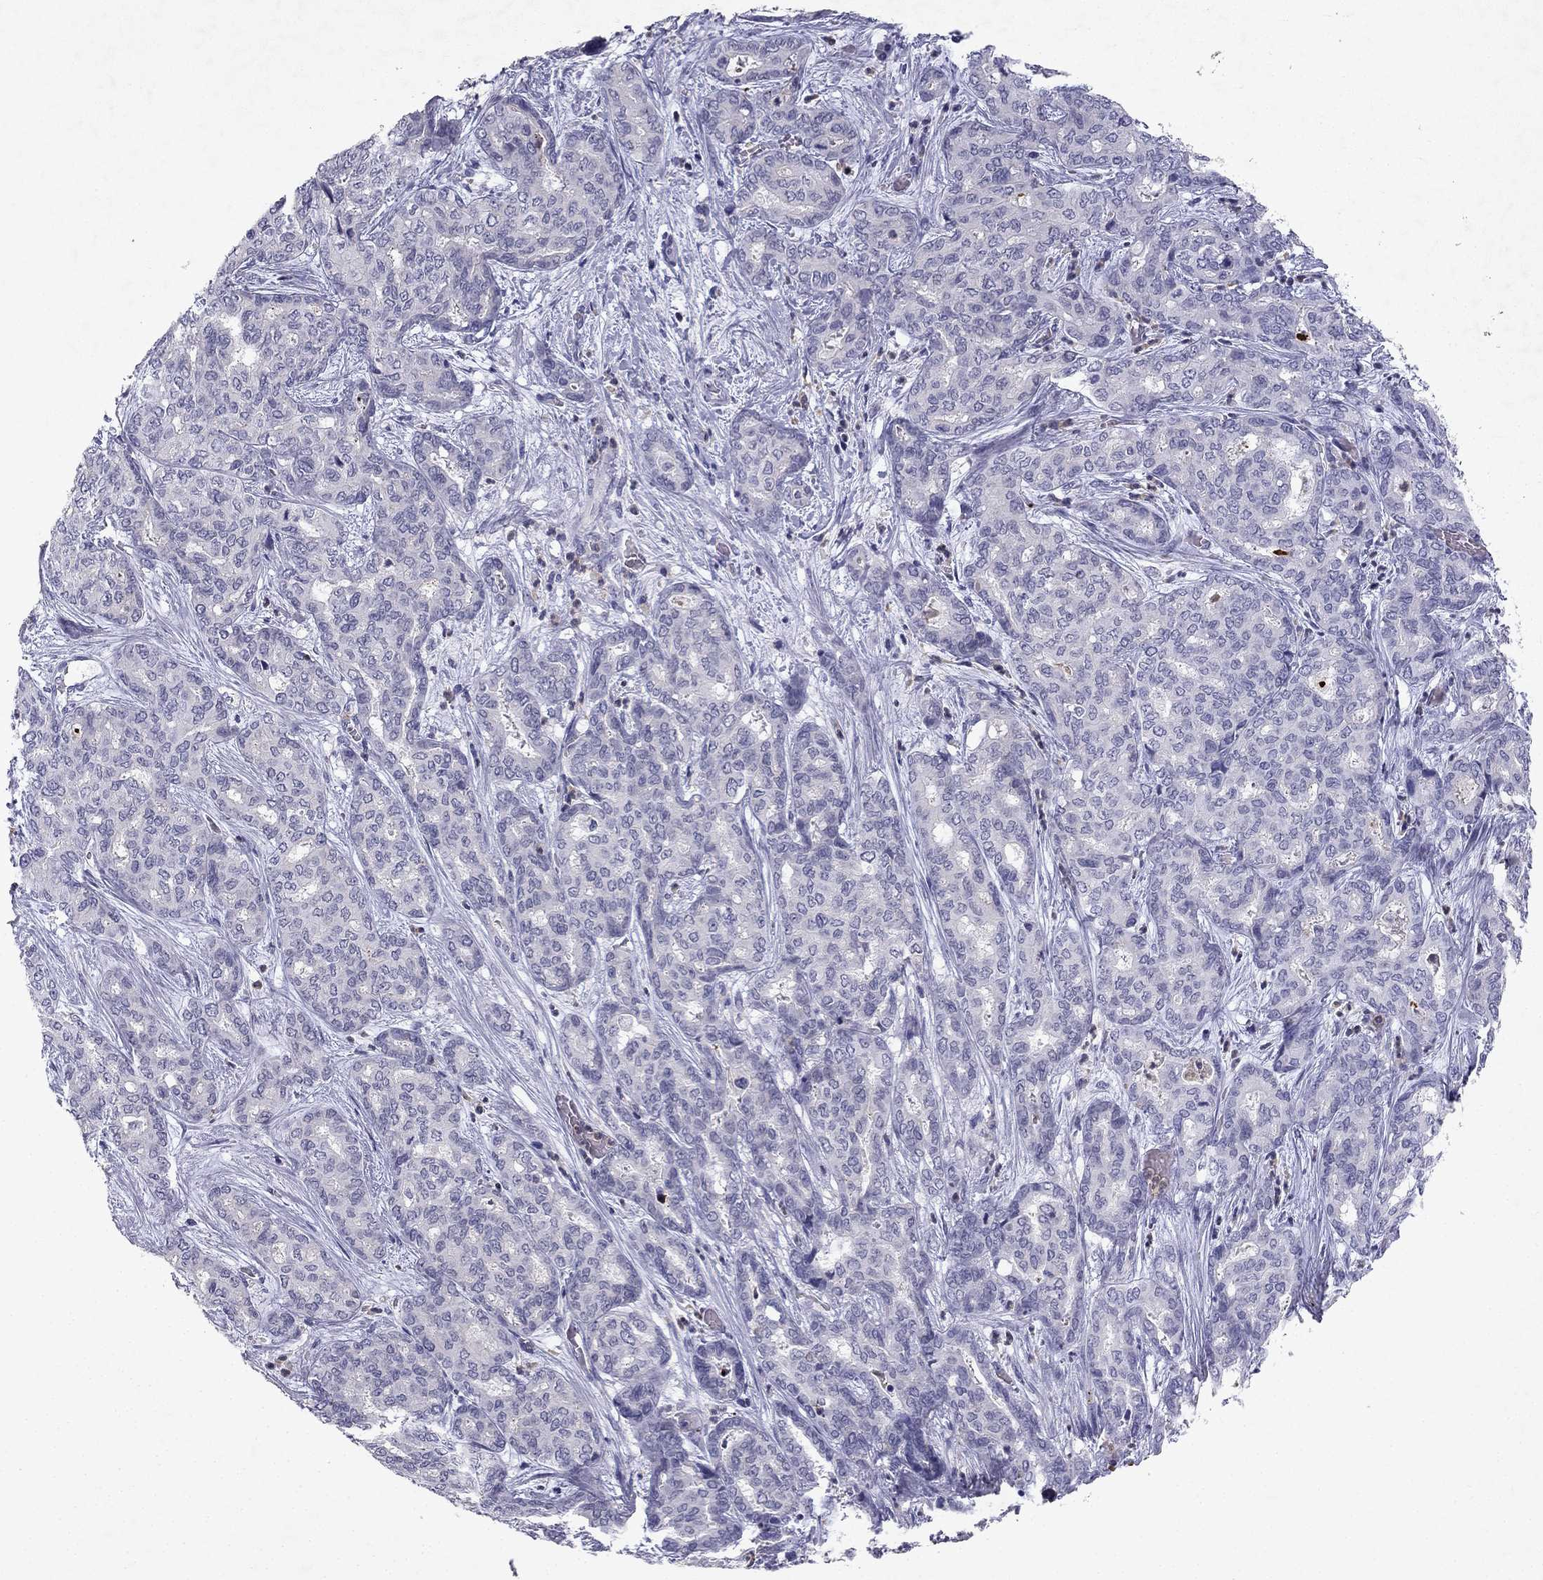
{"staining": {"intensity": "negative", "quantity": "none", "location": "none"}, "tissue": "liver cancer", "cell_type": "Tumor cells", "image_type": "cancer", "snomed": [{"axis": "morphology", "description": "Cholangiocarcinoma"}, {"axis": "topography", "description": "Liver"}], "caption": "High magnification brightfield microscopy of liver cancer stained with DAB (brown) and counterstained with hematoxylin (blue): tumor cells show no significant staining.", "gene": "SLC6A4", "patient": {"sex": "female", "age": 64}}